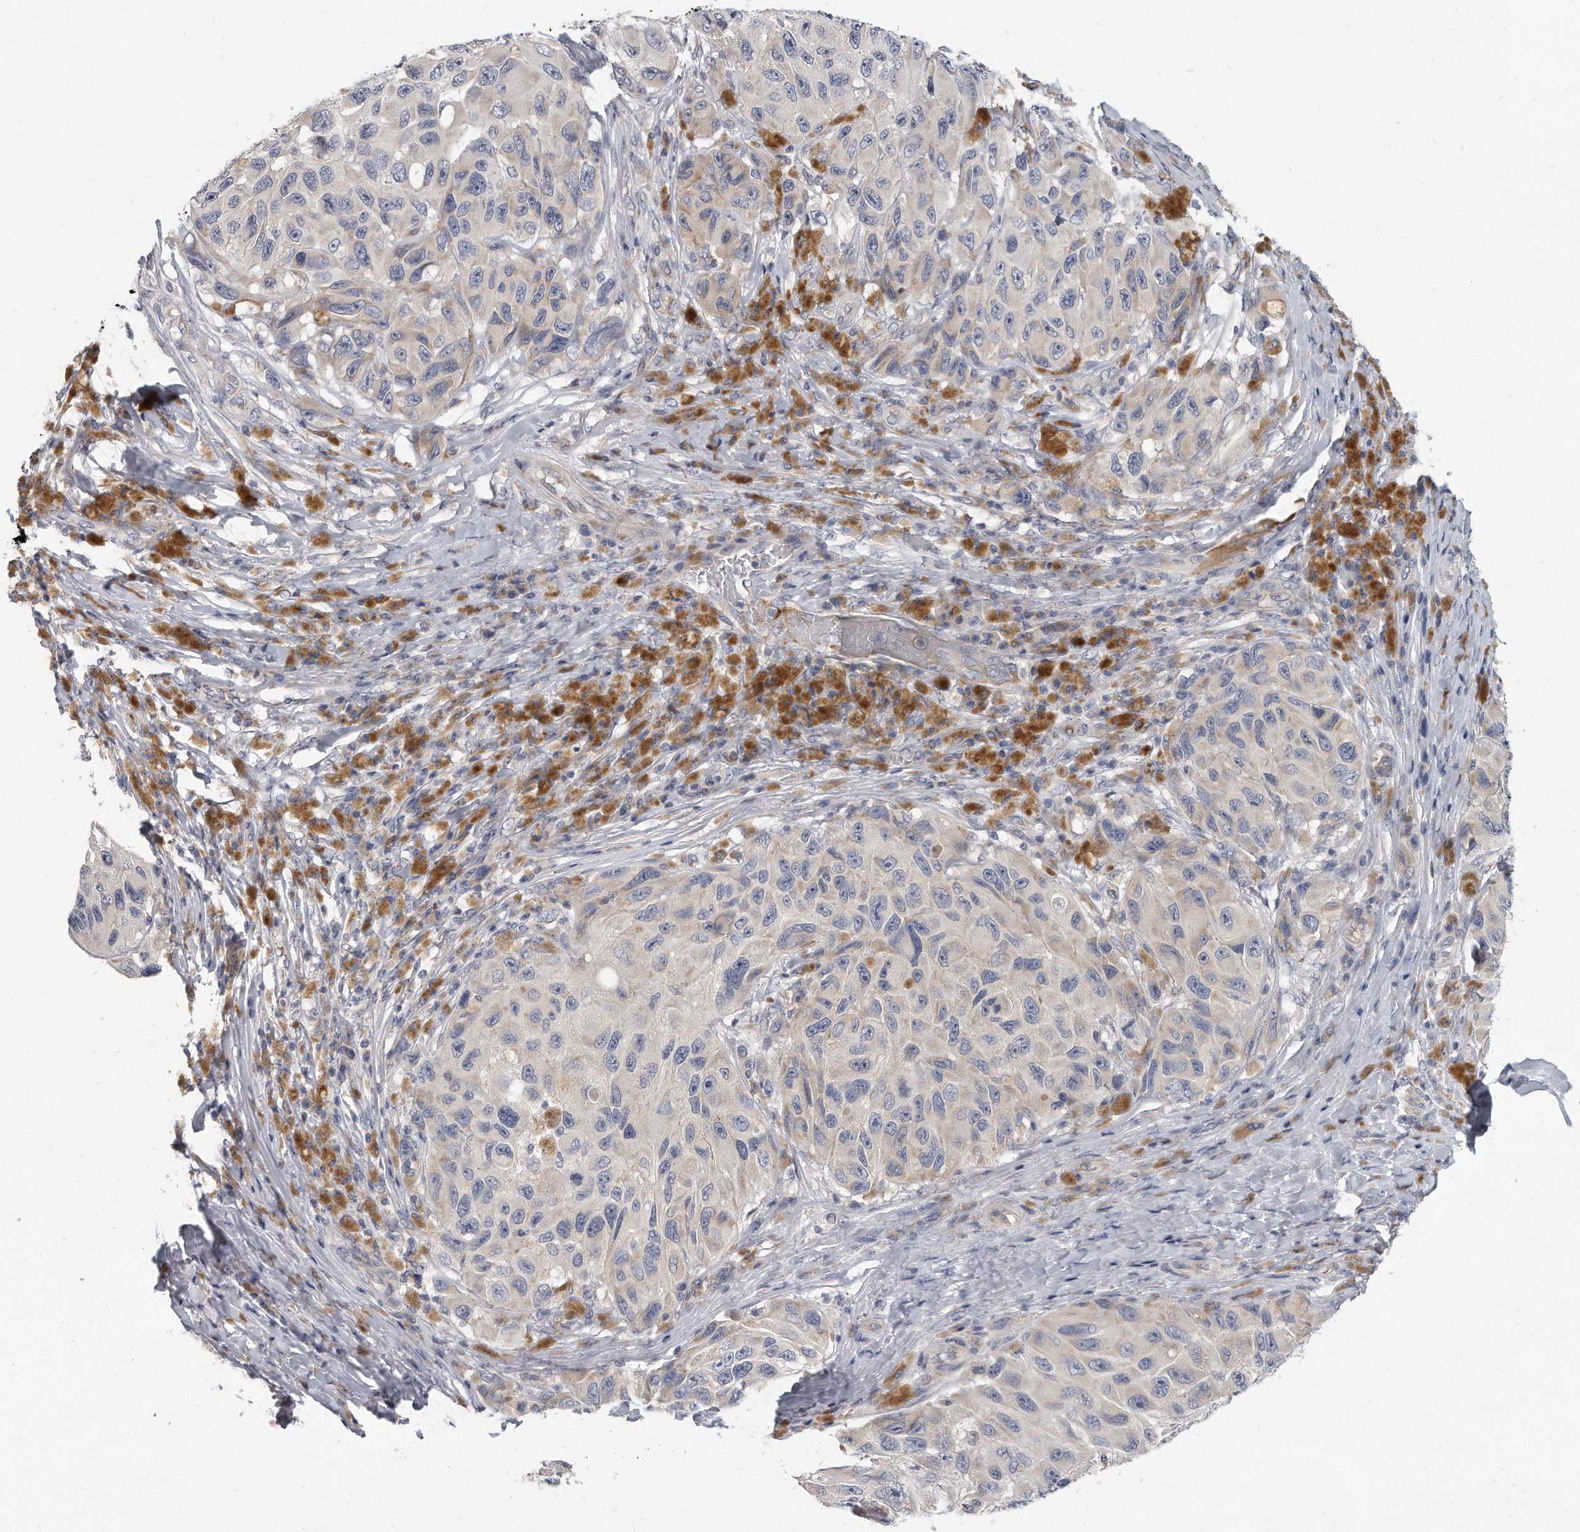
{"staining": {"intensity": "negative", "quantity": "none", "location": "none"}, "tissue": "melanoma", "cell_type": "Tumor cells", "image_type": "cancer", "snomed": [{"axis": "morphology", "description": "Malignant melanoma, NOS"}, {"axis": "topography", "description": "Skin"}], "caption": "Protein analysis of malignant melanoma demonstrates no significant expression in tumor cells. (IHC, brightfield microscopy, high magnification).", "gene": "PLEKHA6", "patient": {"sex": "female", "age": 73}}